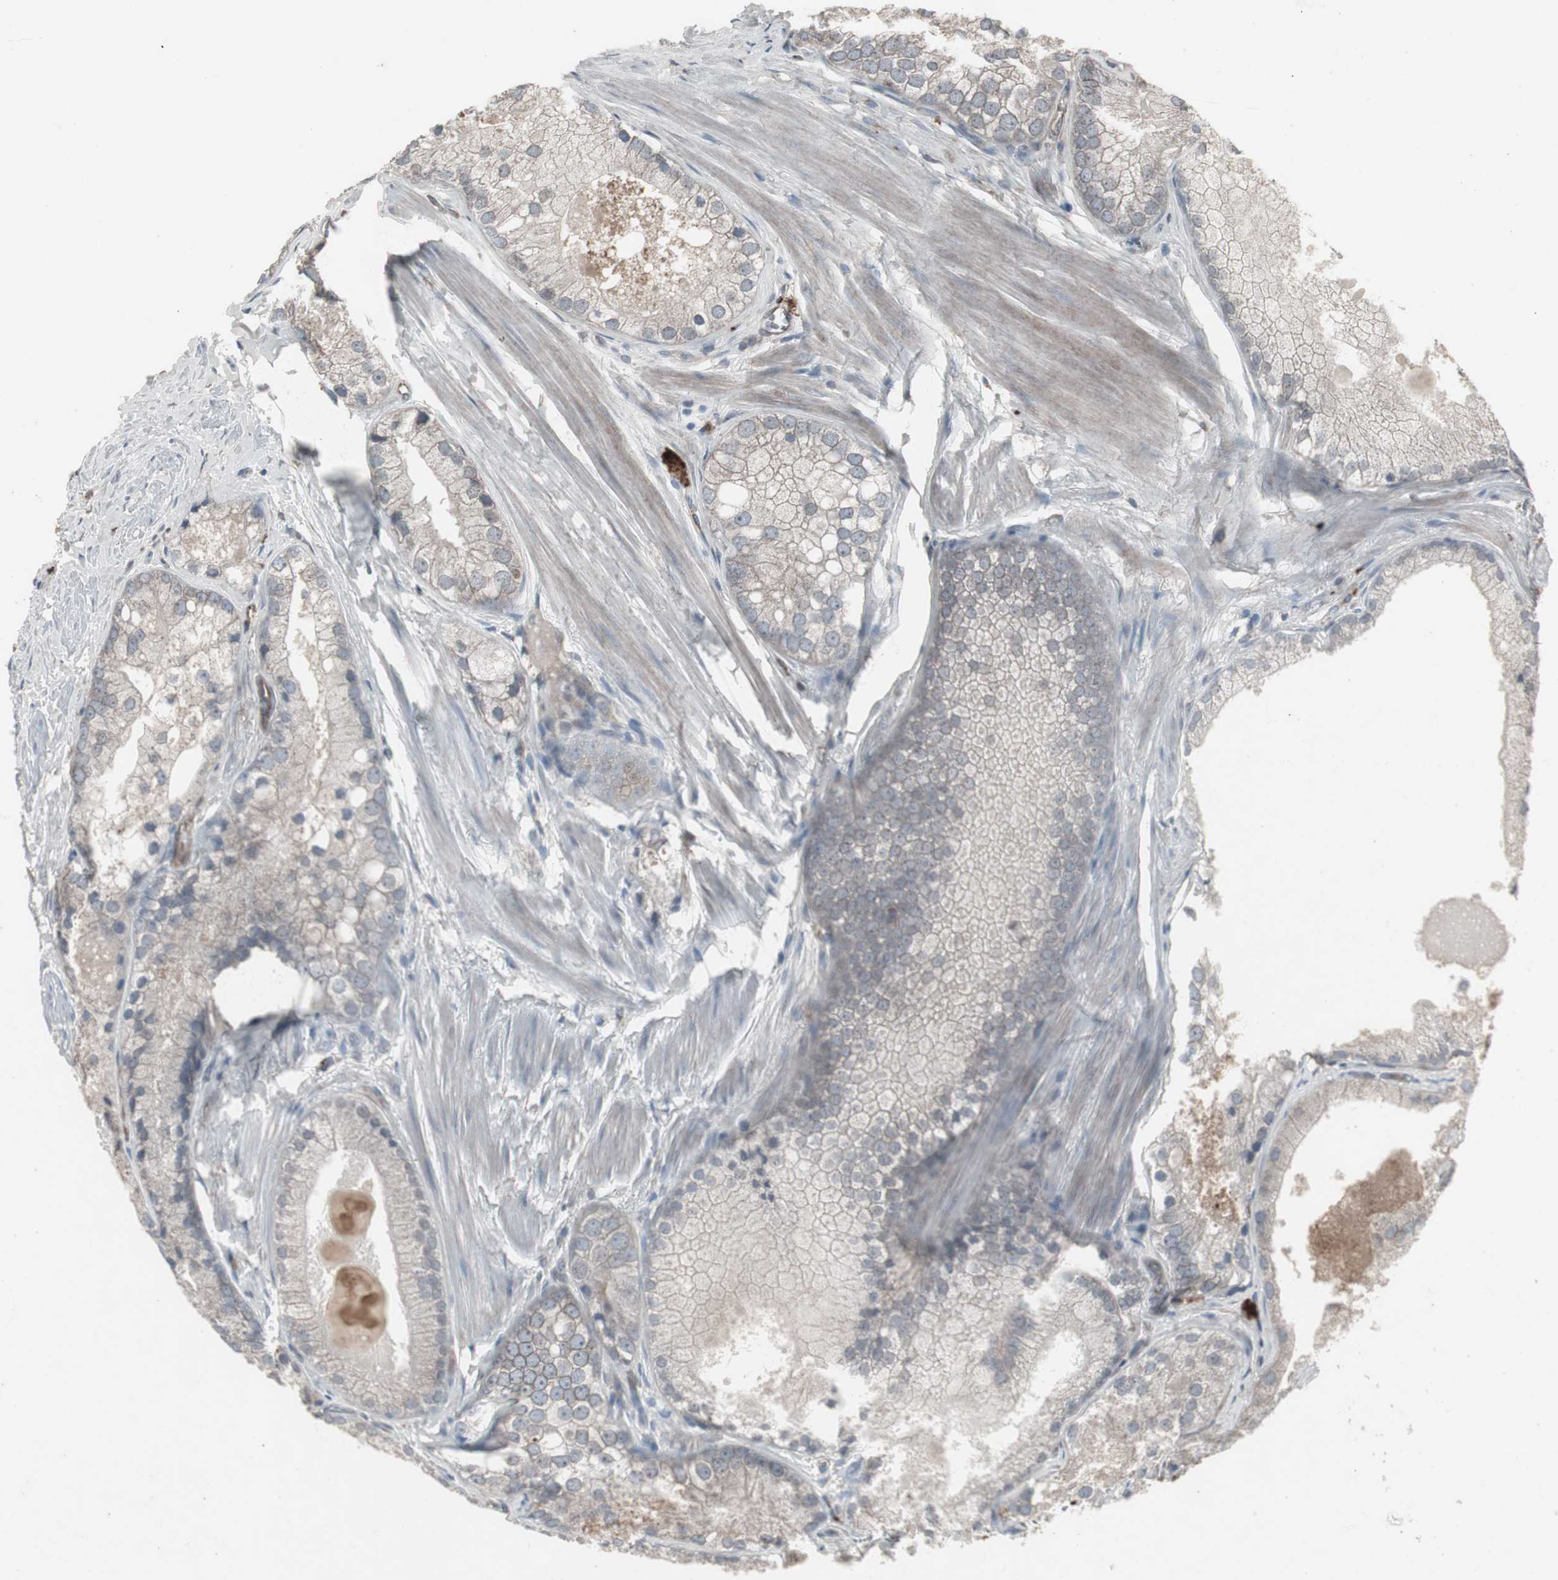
{"staining": {"intensity": "negative", "quantity": "none", "location": "none"}, "tissue": "prostate cancer", "cell_type": "Tumor cells", "image_type": "cancer", "snomed": [{"axis": "morphology", "description": "Adenocarcinoma, Low grade"}, {"axis": "topography", "description": "Prostate"}], "caption": "Prostate low-grade adenocarcinoma was stained to show a protein in brown. There is no significant staining in tumor cells.", "gene": "SSTR2", "patient": {"sex": "male", "age": 69}}